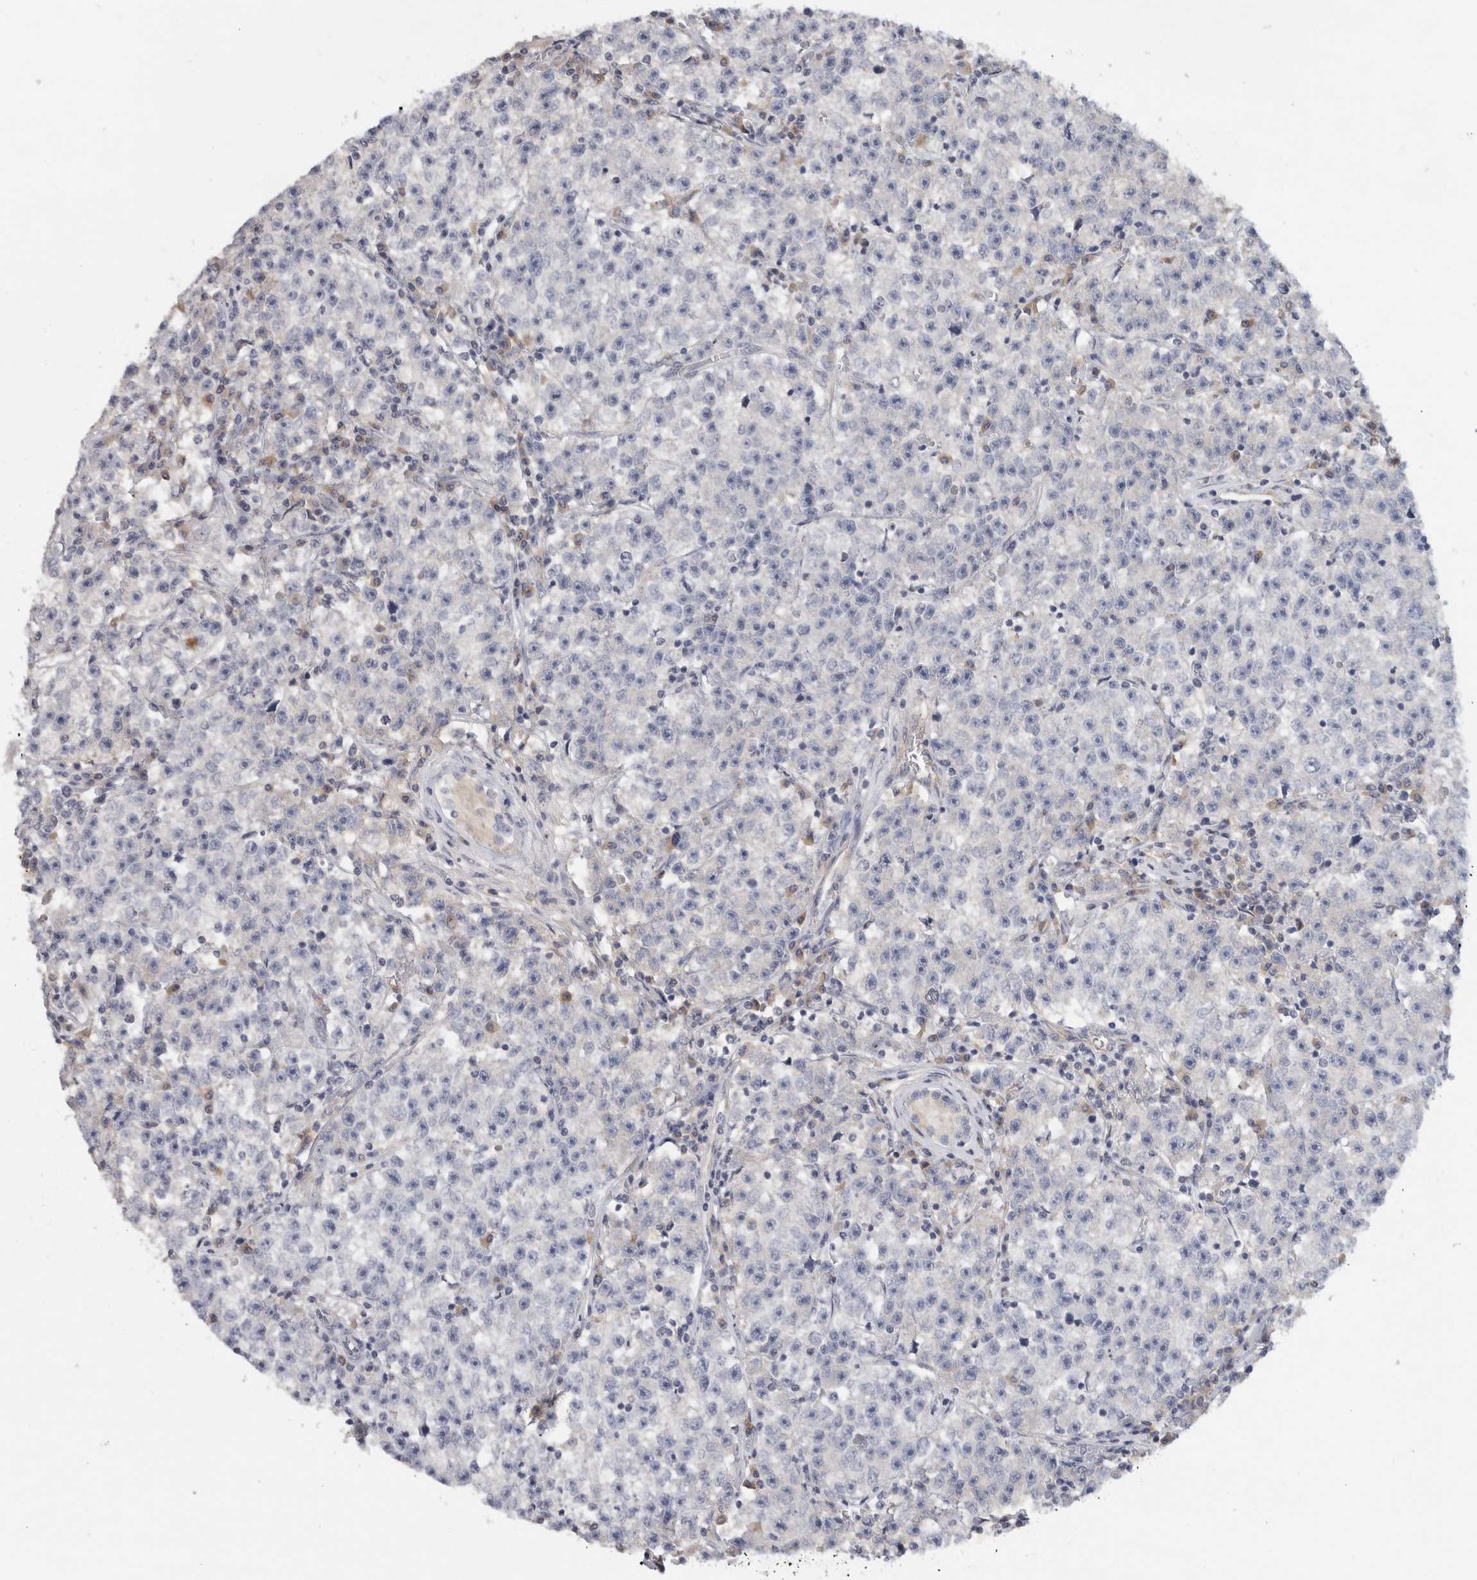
{"staining": {"intensity": "negative", "quantity": "none", "location": "none"}, "tissue": "testis cancer", "cell_type": "Tumor cells", "image_type": "cancer", "snomed": [{"axis": "morphology", "description": "Seminoma, NOS"}, {"axis": "topography", "description": "Testis"}], "caption": "High power microscopy histopathology image of an immunohistochemistry (IHC) micrograph of testis cancer (seminoma), revealing no significant staining in tumor cells. (Stains: DAB IHC with hematoxylin counter stain, Microscopy: brightfield microscopy at high magnification).", "gene": "STK31", "patient": {"sex": "male", "age": 22}}